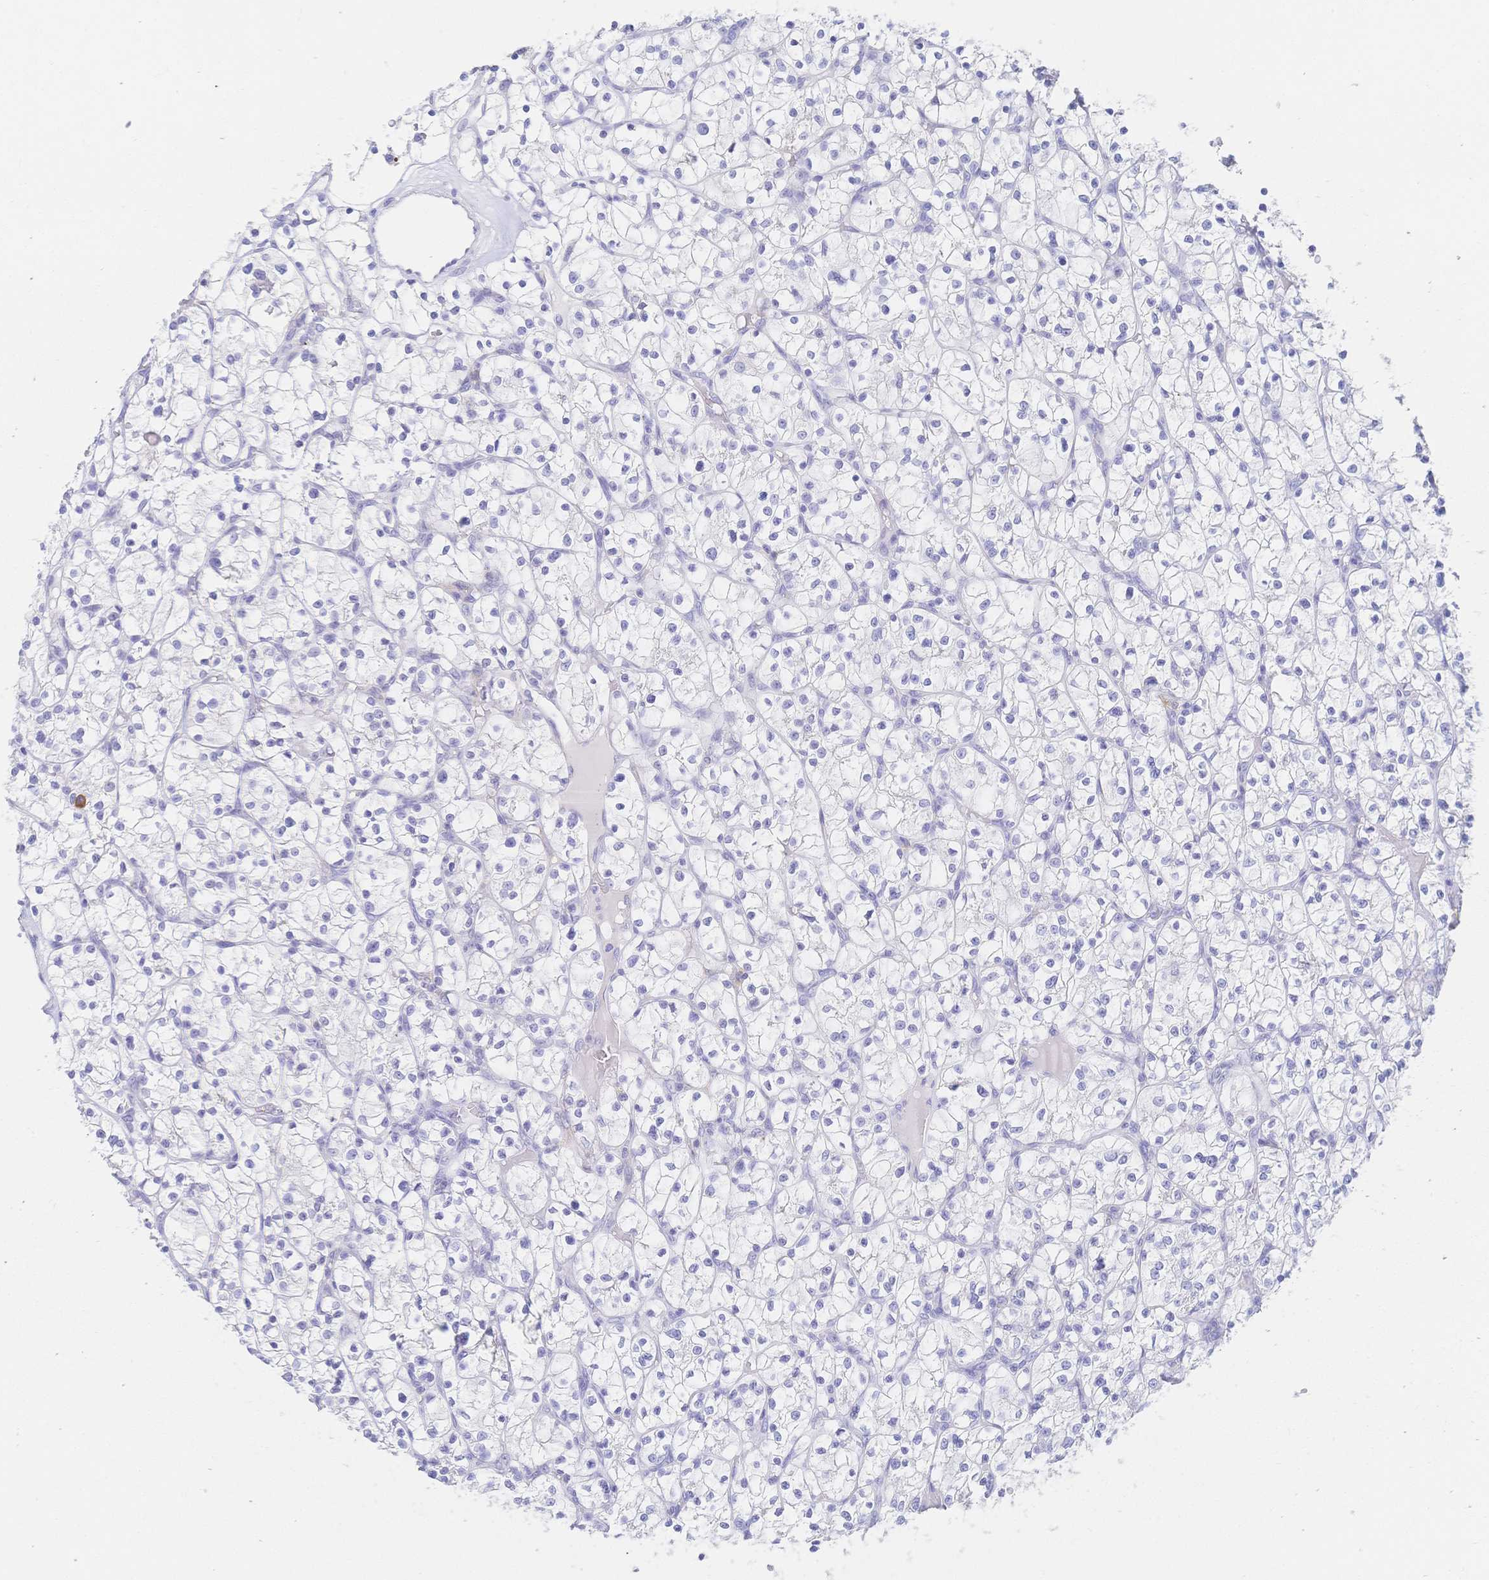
{"staining": {"intensity": "negative", "quantity": "none", "location": "none"}, "tissue": "renal cancer", "cell_type": "Tumor cells", "image_type": "cancer", "snomed": [{"axis": "morphology", "description": "Adenocarcinoma, NOS"}, {"axis": "topography", "description": "Kidney"}], "caption": "The photomicrograph demonstrates no significant positivity in tumor cells of renal adenocarcinoma.", "gene": "RRM1", "patient": {"sex": "female", "age": 64}}